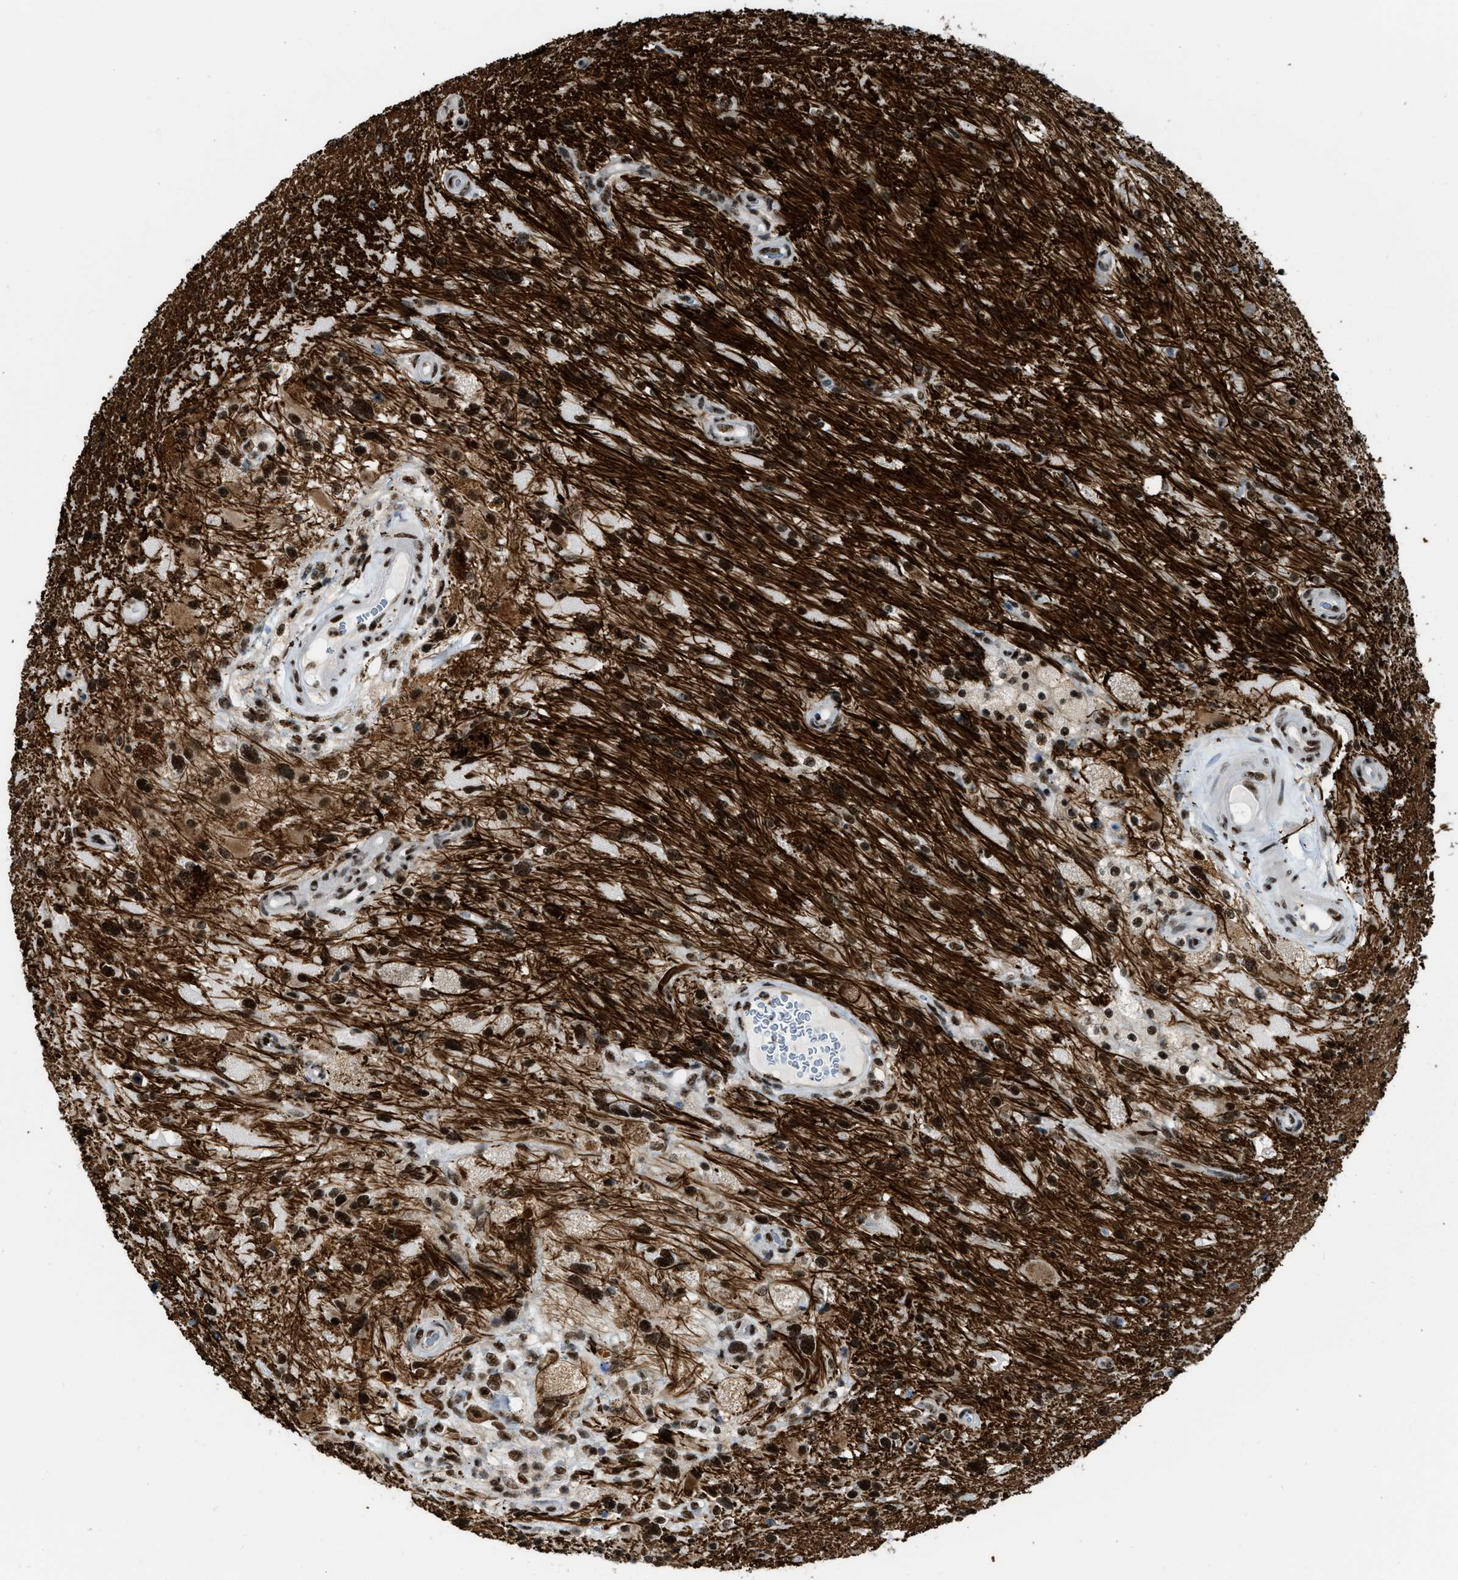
{"staining": {"intensity": "strong", "quantity": ">75%", "location": "nuclear"}, "tissue": "glioma", "cell_type": "Tumor cells", "image_type": "cancer", "snomed": [{"axis": "morphology", "description": "Glioma, malignant, High grade"}, {"axis": "topography", "description": "Brain"}], "caption": "Immunohistochemical staining of high-grade glioma (malignant) exhibits strong nuclear protein staining in about >75% of tumor cells. Nuclei are stained in blue.", "gene": "NUMA1", "patient": {"sex": "male", "age": 33}}